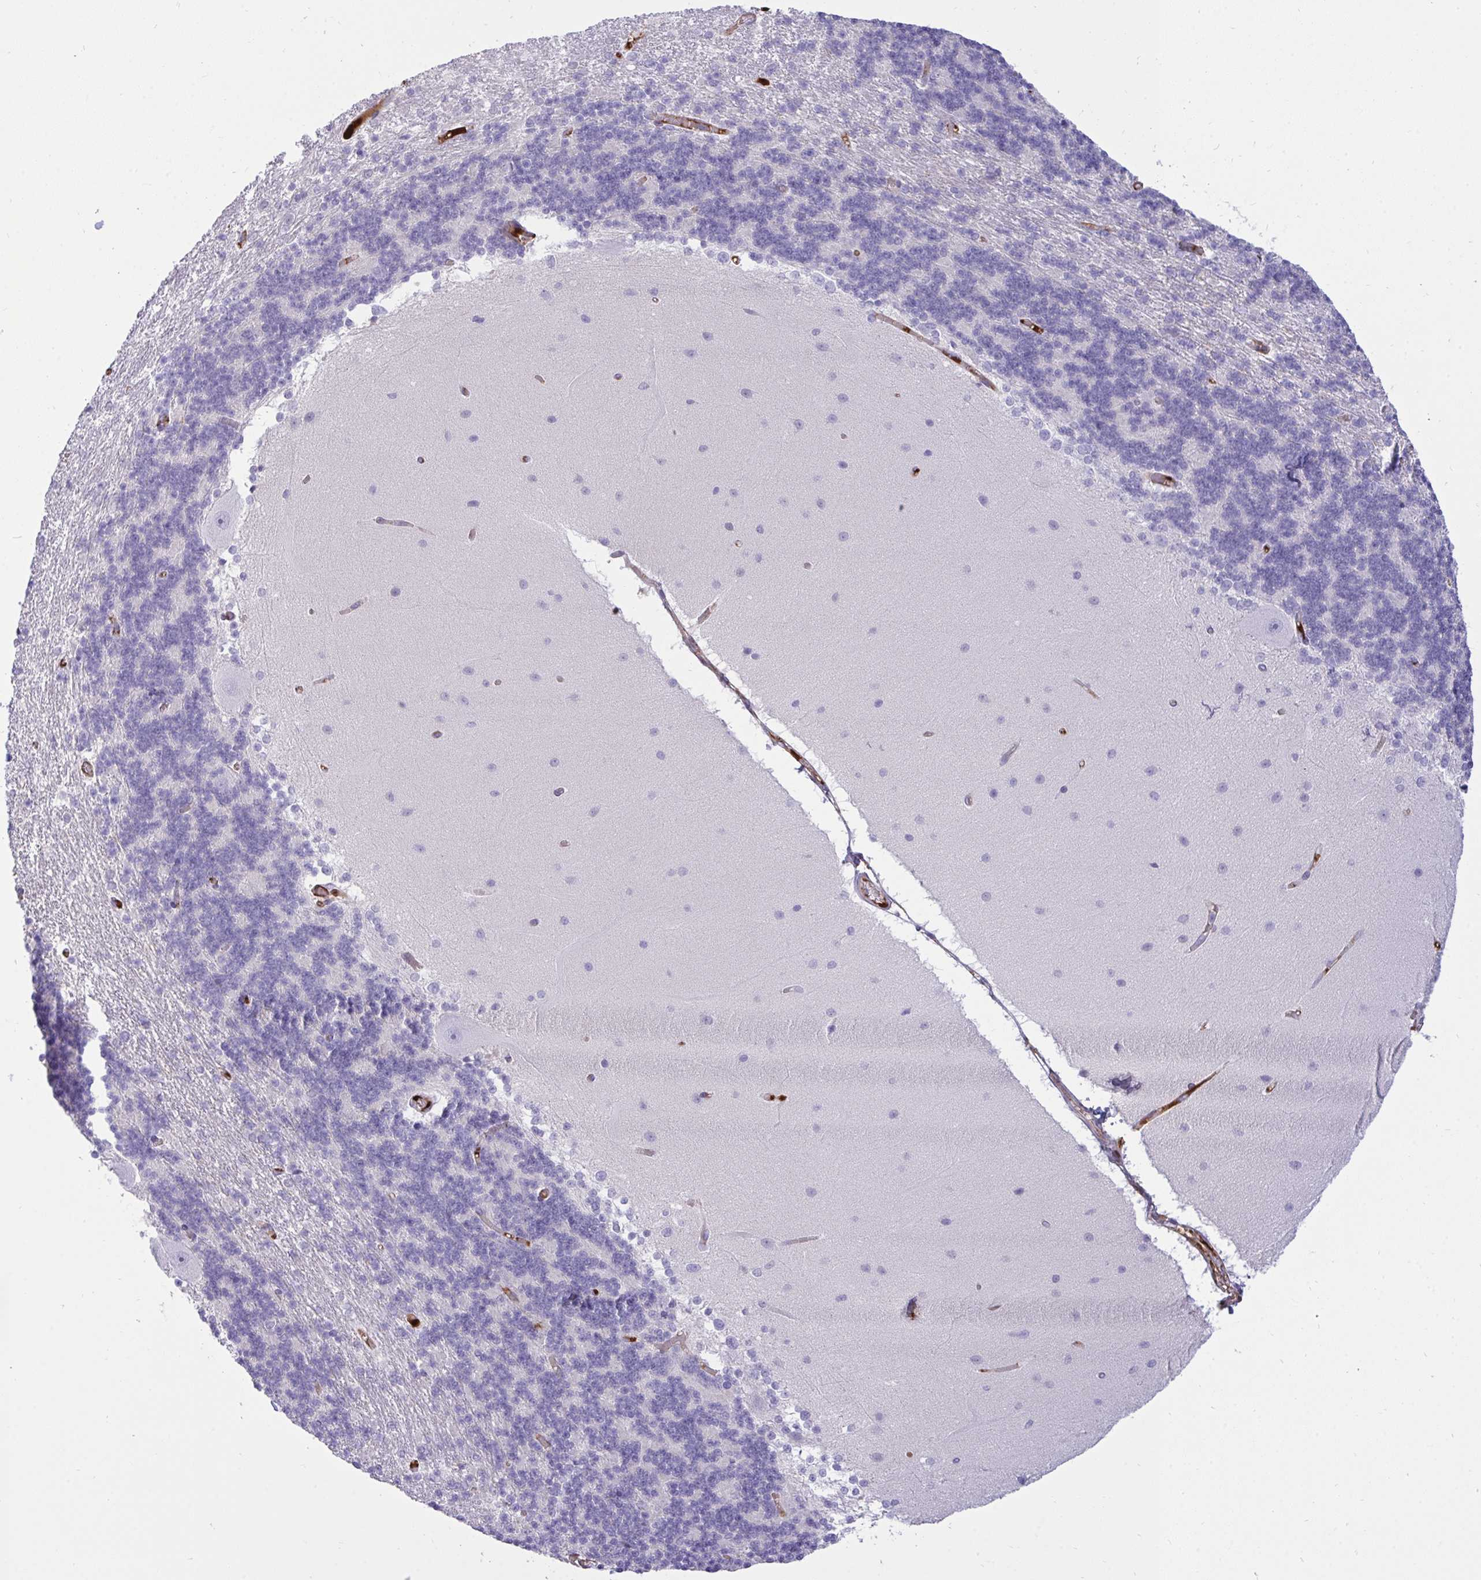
{"staining": {"intensity": "negative", "quantity": "none", "location": "none"}, "tissue": "cerebellum", "cell_type": "Cells in granular layer", "image_type": "normal", "snomed": [{"axis": "morphology", "description": "Normal tissue, NOS"}, {"axis": "topography", "description": "Cerebellum"}], "caption": "An immunohistochemistry (IHC) histopathology image of normal cerebellum is shown. There is no staining in cells in granular layer of cerebellum.", "gene": "F2", "patient": {"sex": "female", "age": 54}}